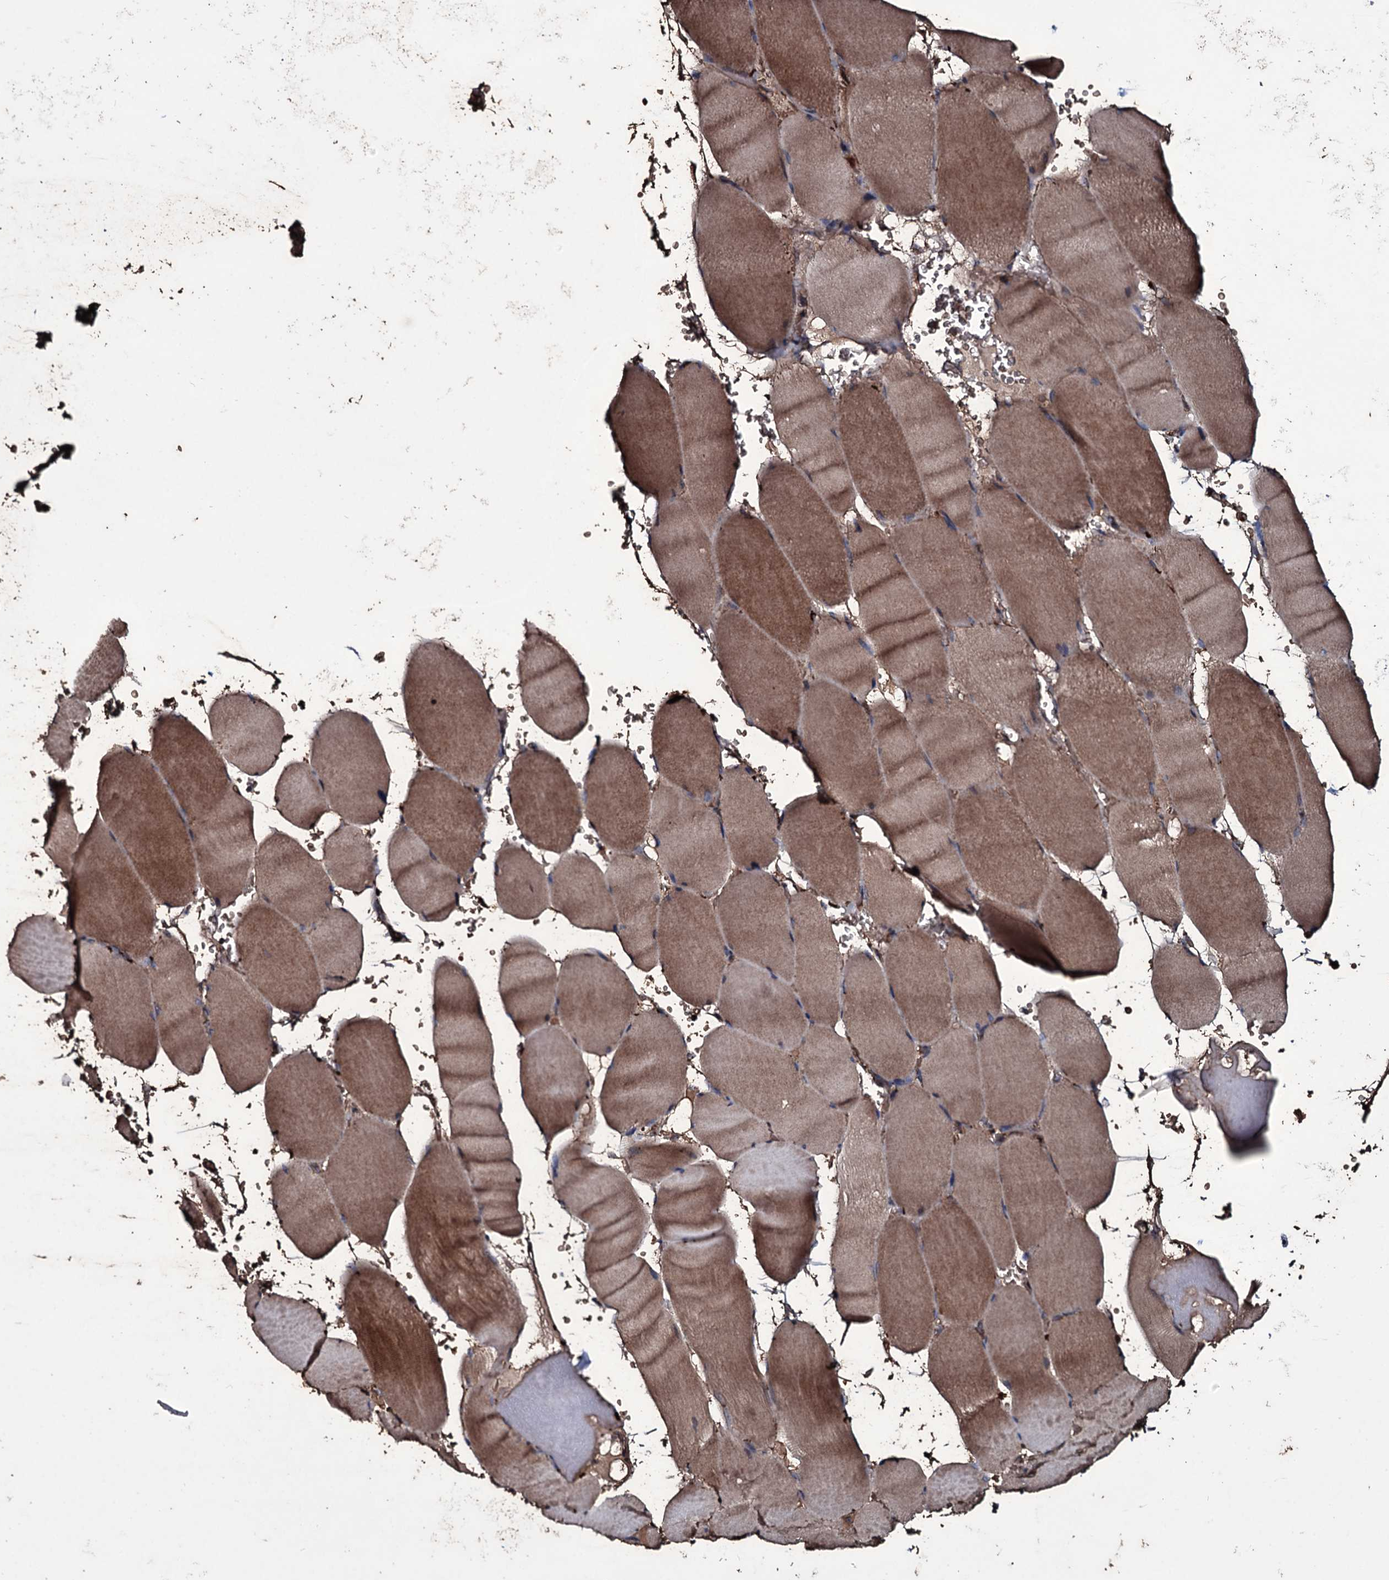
{"staining": {"intensity": "moderate", "quantity": ">75%", "location": "cytoplasmic/membranous"}, "tissue": "skeletal muscle", "cell_type": "Myocytes", "image_type": "normal", "snomed": [{"axis": "morphology", "description": "Normal tissue, NOS"}, {"axis": "topography", "description": "Skeletal muscle"}, {"axis": "topography", "description": "Head-Neck"}], "caption": "Protein expression analysis of benign human skeletal muscle reveals moderate cytoplasmic/membranous expression in approximately >75% of myocytes.", "gene": "ZSWIM8", "patient": {"sex": "male", "age": 66}}